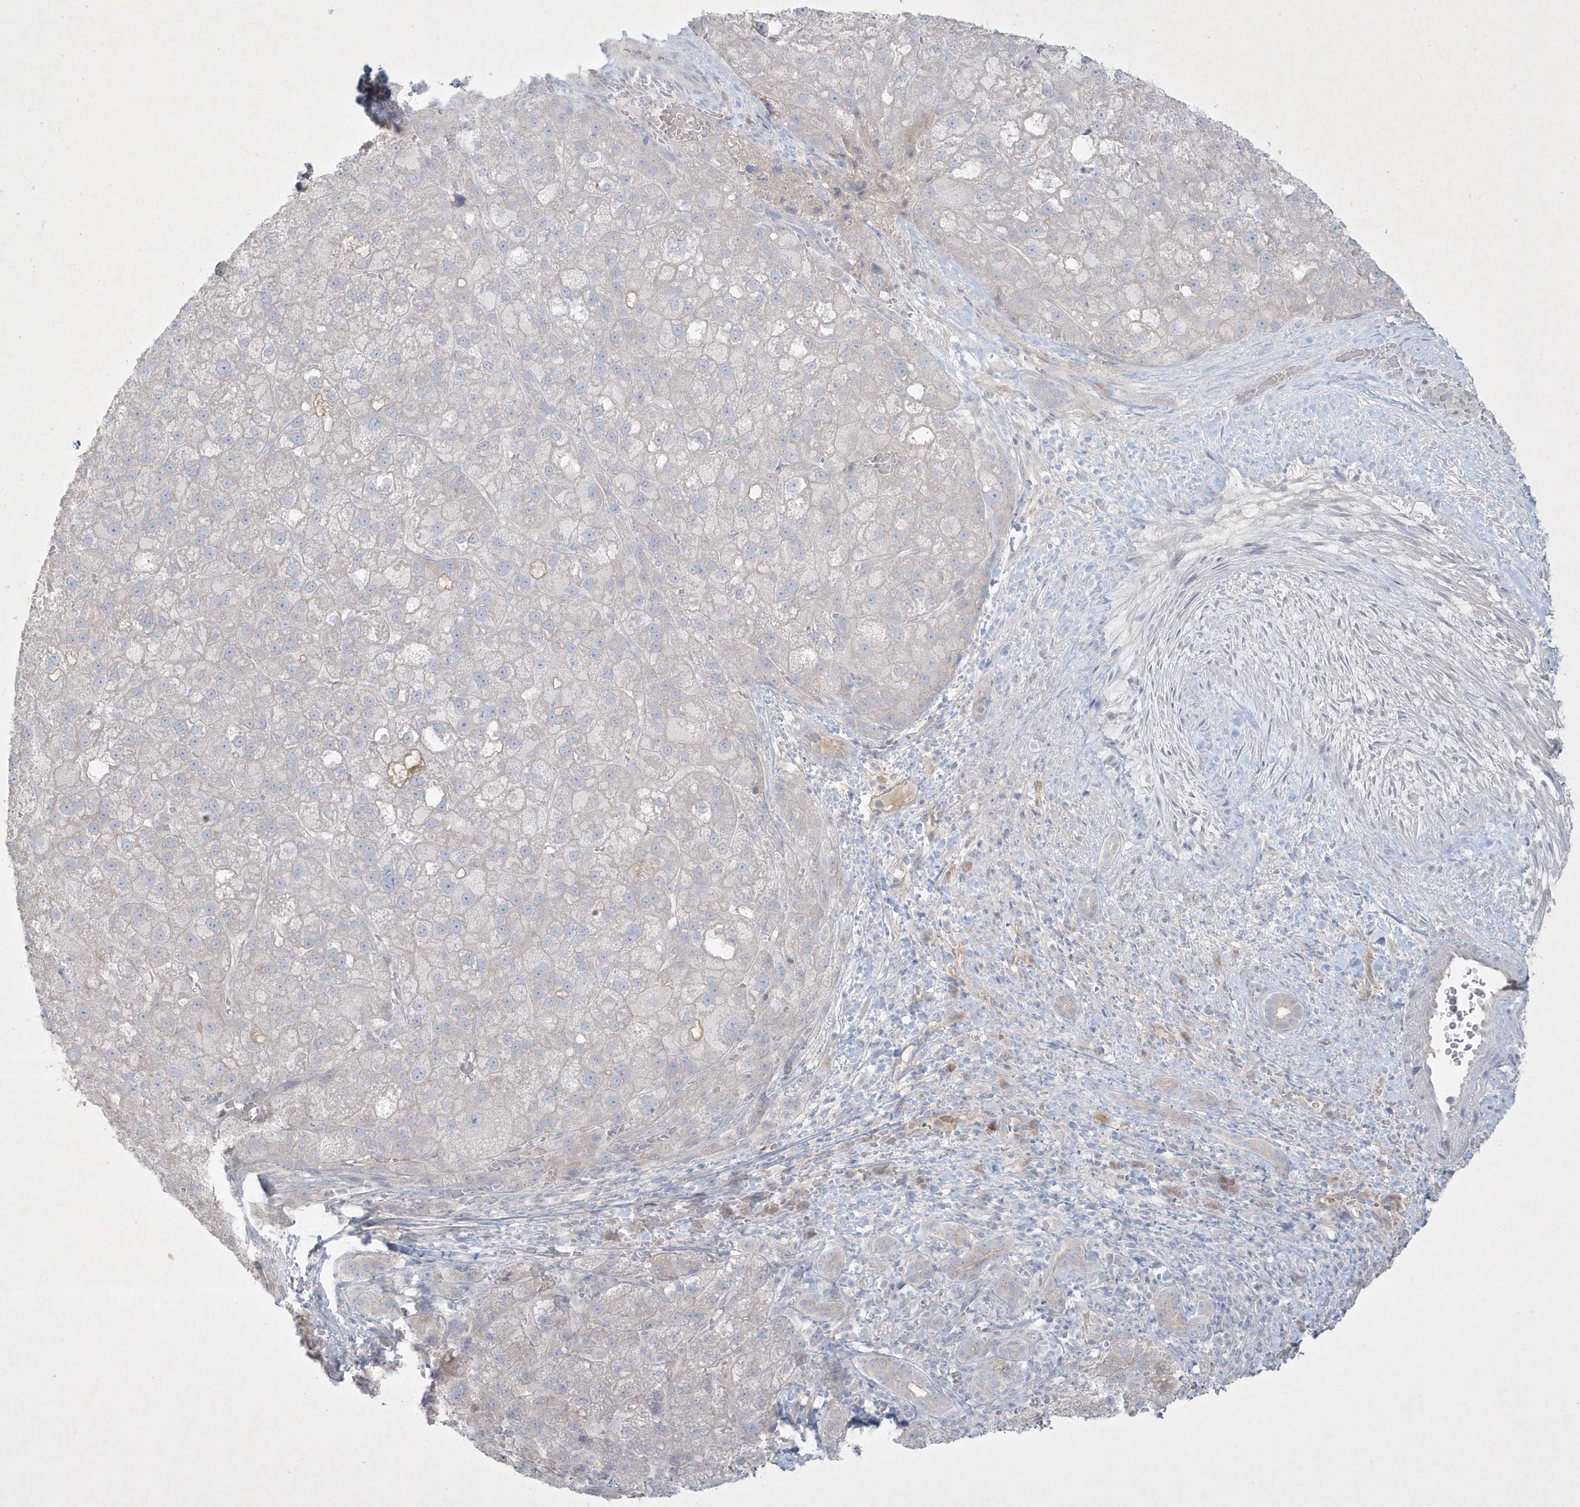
{"staining": {"intensity": "negative", "quantity": "none", "location": "none"}, "tissue": "liver cancer", "cell_type": "Tumor cells", "image_type": "cancer", "snomed": [{"axis": "morphology", "description": "Carcinoma, Hepatocellular, NOS"}, {"axis": "topography", "description": "Liver"}], "caption": "Immunohistochemical staining of human hepatocellular carcinoma (liver) demonstrates no significant expression in tumor cells.", "gene": "CCDC24", "patient": {"sex": "male", "age": 57}}